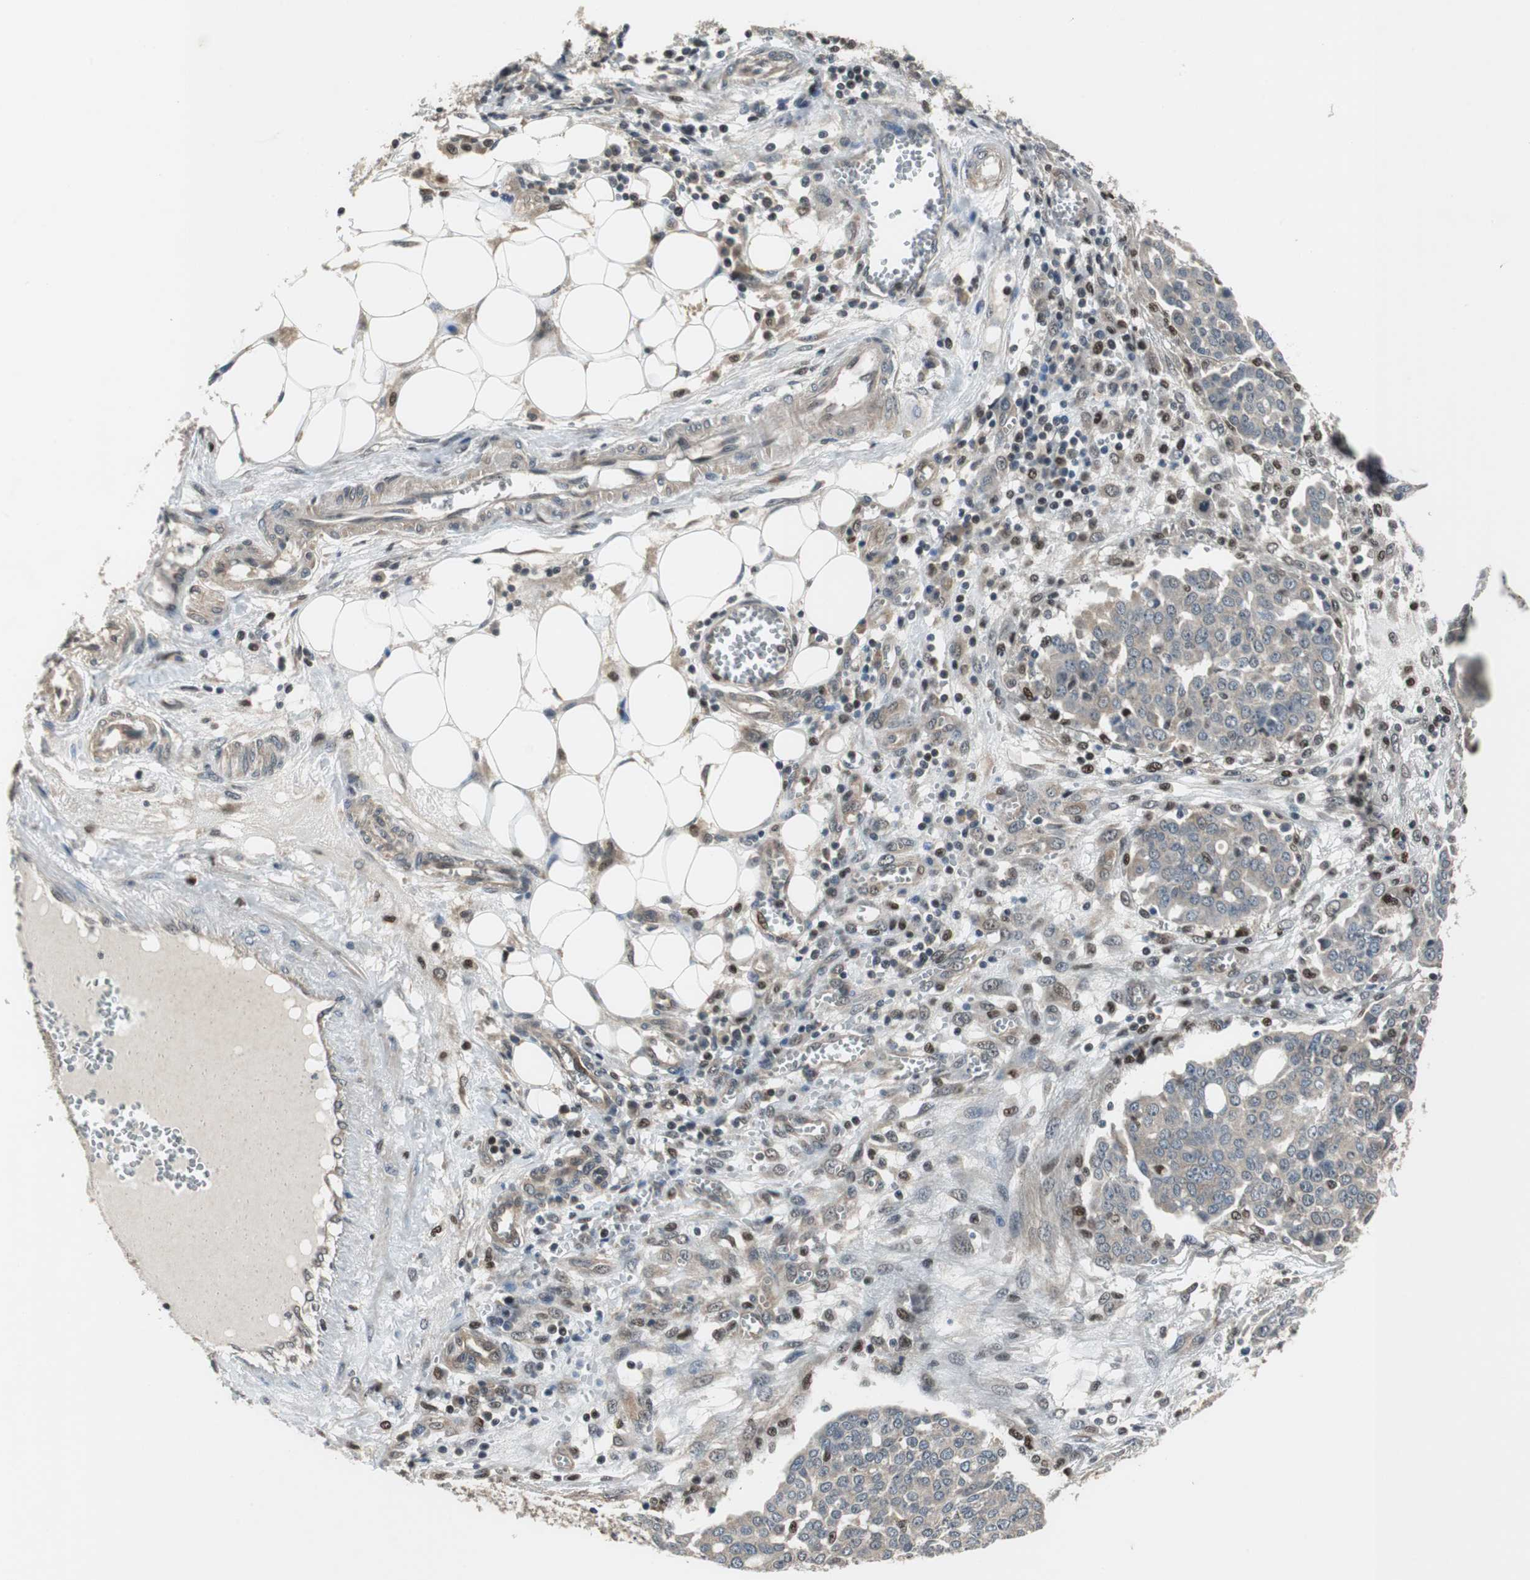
{"staining": {"intensity": "negative", "quantity": "none", "location": "none"}, "tissue": "ovarian cancer", "cell_type": "Tumor cells", "image_type": "cancer", "snomed": [{"axis": "morphology", "description": "Cystadenocarcinoma, serous, NOS"}, {"axis": "topography", "description": "Soft tissue"}, {"axis": "topography", "description": "Ovary"}], "caption": "An image of human serous cystadenocarcinoma (ovarian) is negative for staining in tumor cells.", "gene": "MAFB", "patient": {"sex": "female", "age": 57}}